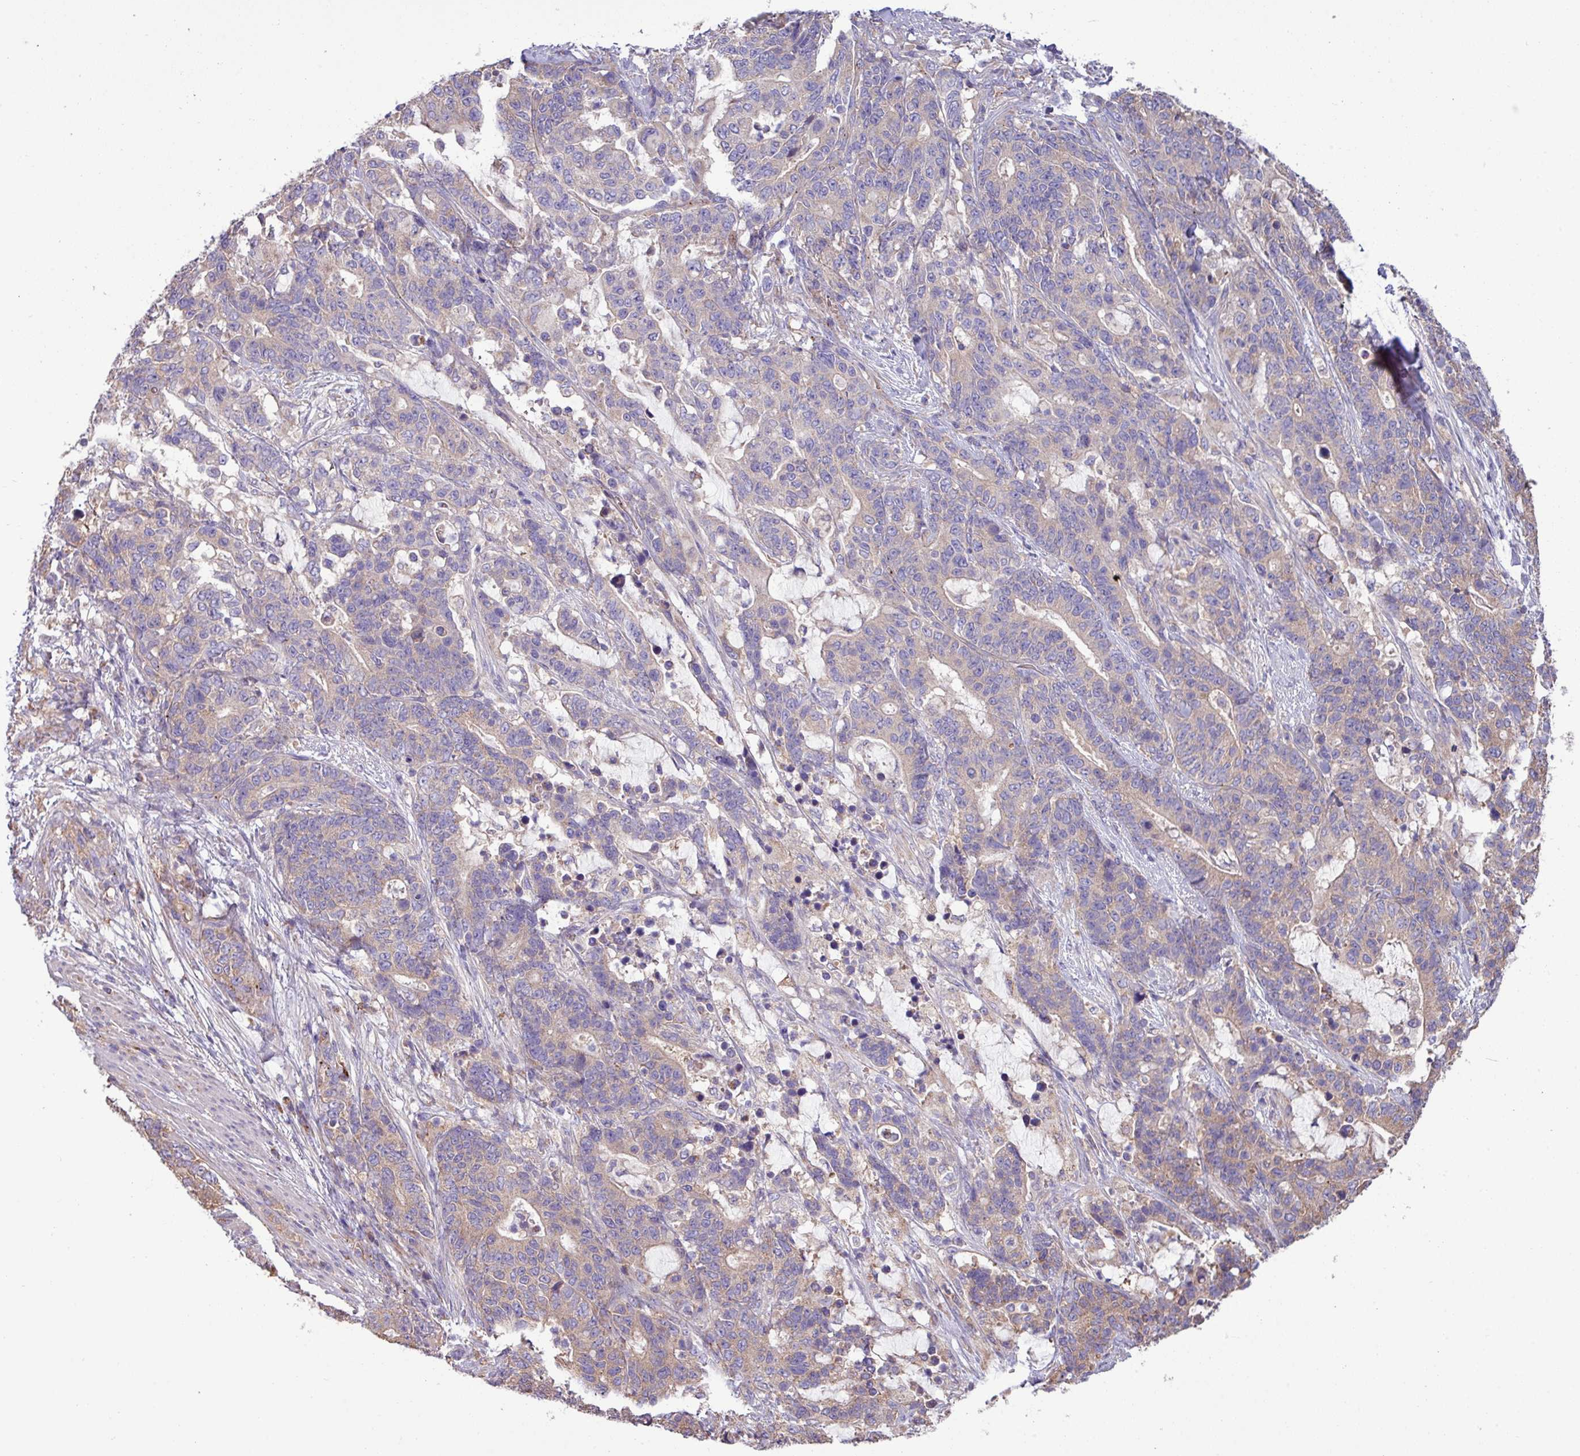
{"staining": {"intensity": "weak", "quantity": "25%-75%", "location": "cytoplasmic/membranous"}, "tissue": "stomach cancer", "cell_type": "Tumor cells", "image_type": "cancer", "snomed": [{"axis": "morphology", "description": "Normal tissue, NOS"}, {"axis": "morphology", "description": "Adenocarcinoma, NOS"}, {"axis": "topography", "description": "Stomach"}], "caption": "Tumor cells demonstrate low levels of weak cytoplasmic/membranous positivity in approximately 25%-75% of cells in adenocarcinoma (stomach).", "gene": "PPM1J", "patient": {"sex": "female", "age": 64}}